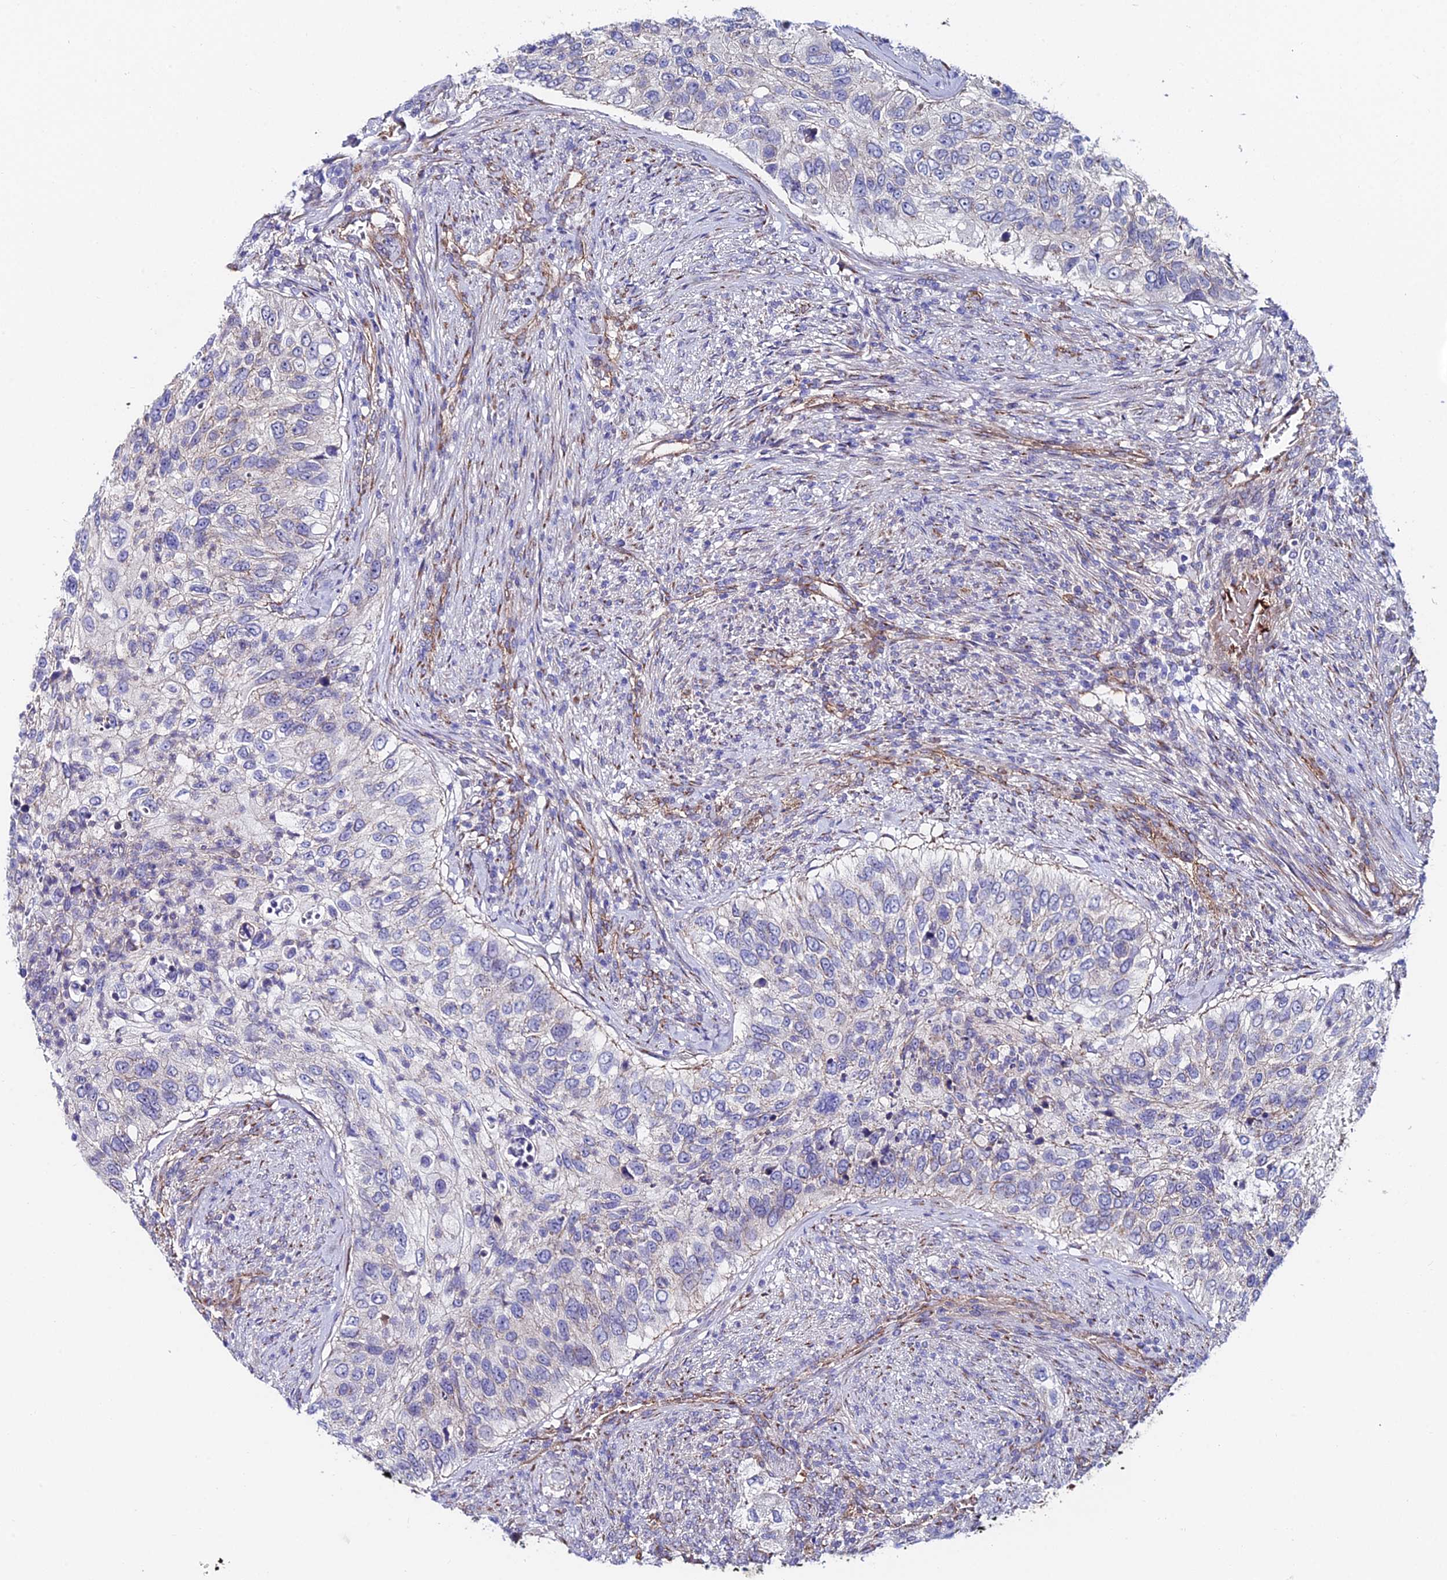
{"staining": {"intensity": "negative", "quantity": "none", "location": "none"}, "tissue": "urothelial cancer", "cell_type": "Tumor cells", "image_type": "cancer", "snomed": [{"axis": "morphology", "description": "Urothelial carcinoma, High grade"}, {"axis": "topography", "description": "Urinary bladder"}], "caption": "This is an immunohistochemistry (IHC) micrograph of human urothelial cancer. There is no positivity in tumor cells.", "gene": "ADGRF3", "patient": {"sex": "female", "age": 60}}